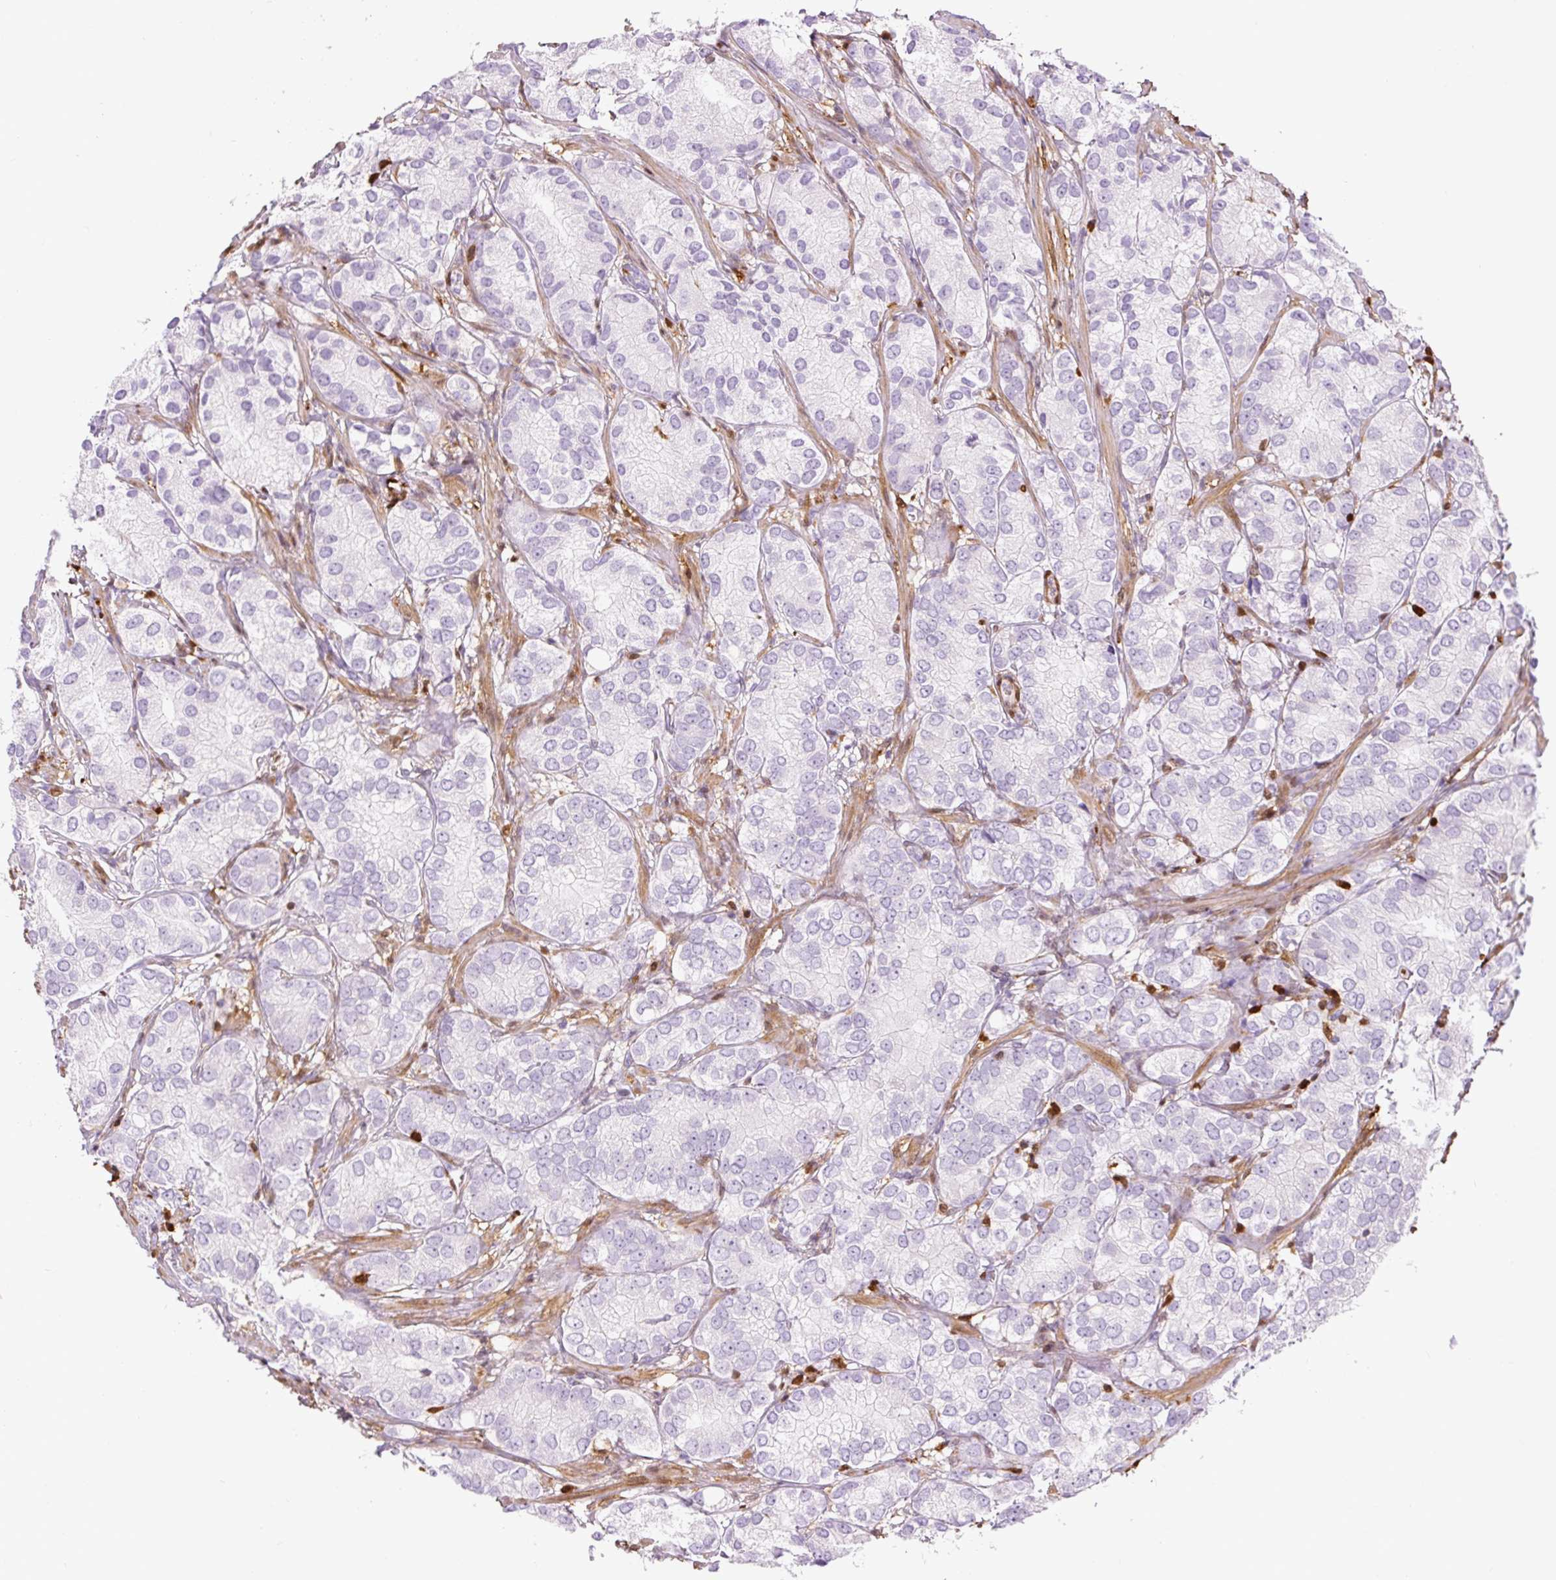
{"staining": {"intensity": "negative", "quantity": "none", "location": "none"}, "tissue": "prostate cancer", "cell_type": "Tumor cells", "image_type": "cancer", "snomed": [{"axis": "morphology", "description": "Adenocarcinoma, High grade"}, {"axis": "topography", "description": "Prostate"}], "caption": "Immunohistochemistry image of neoplastic tissue: human high-grade adenocarcinoma (prostate) stained with DAB shows no significant protein positivity in tumor cells. (DAB immunohistochemistry visualized using brightfield microscopy, high magnification).", "gene": "S100A4", "patient": {"sex": "male", "age": 82}}